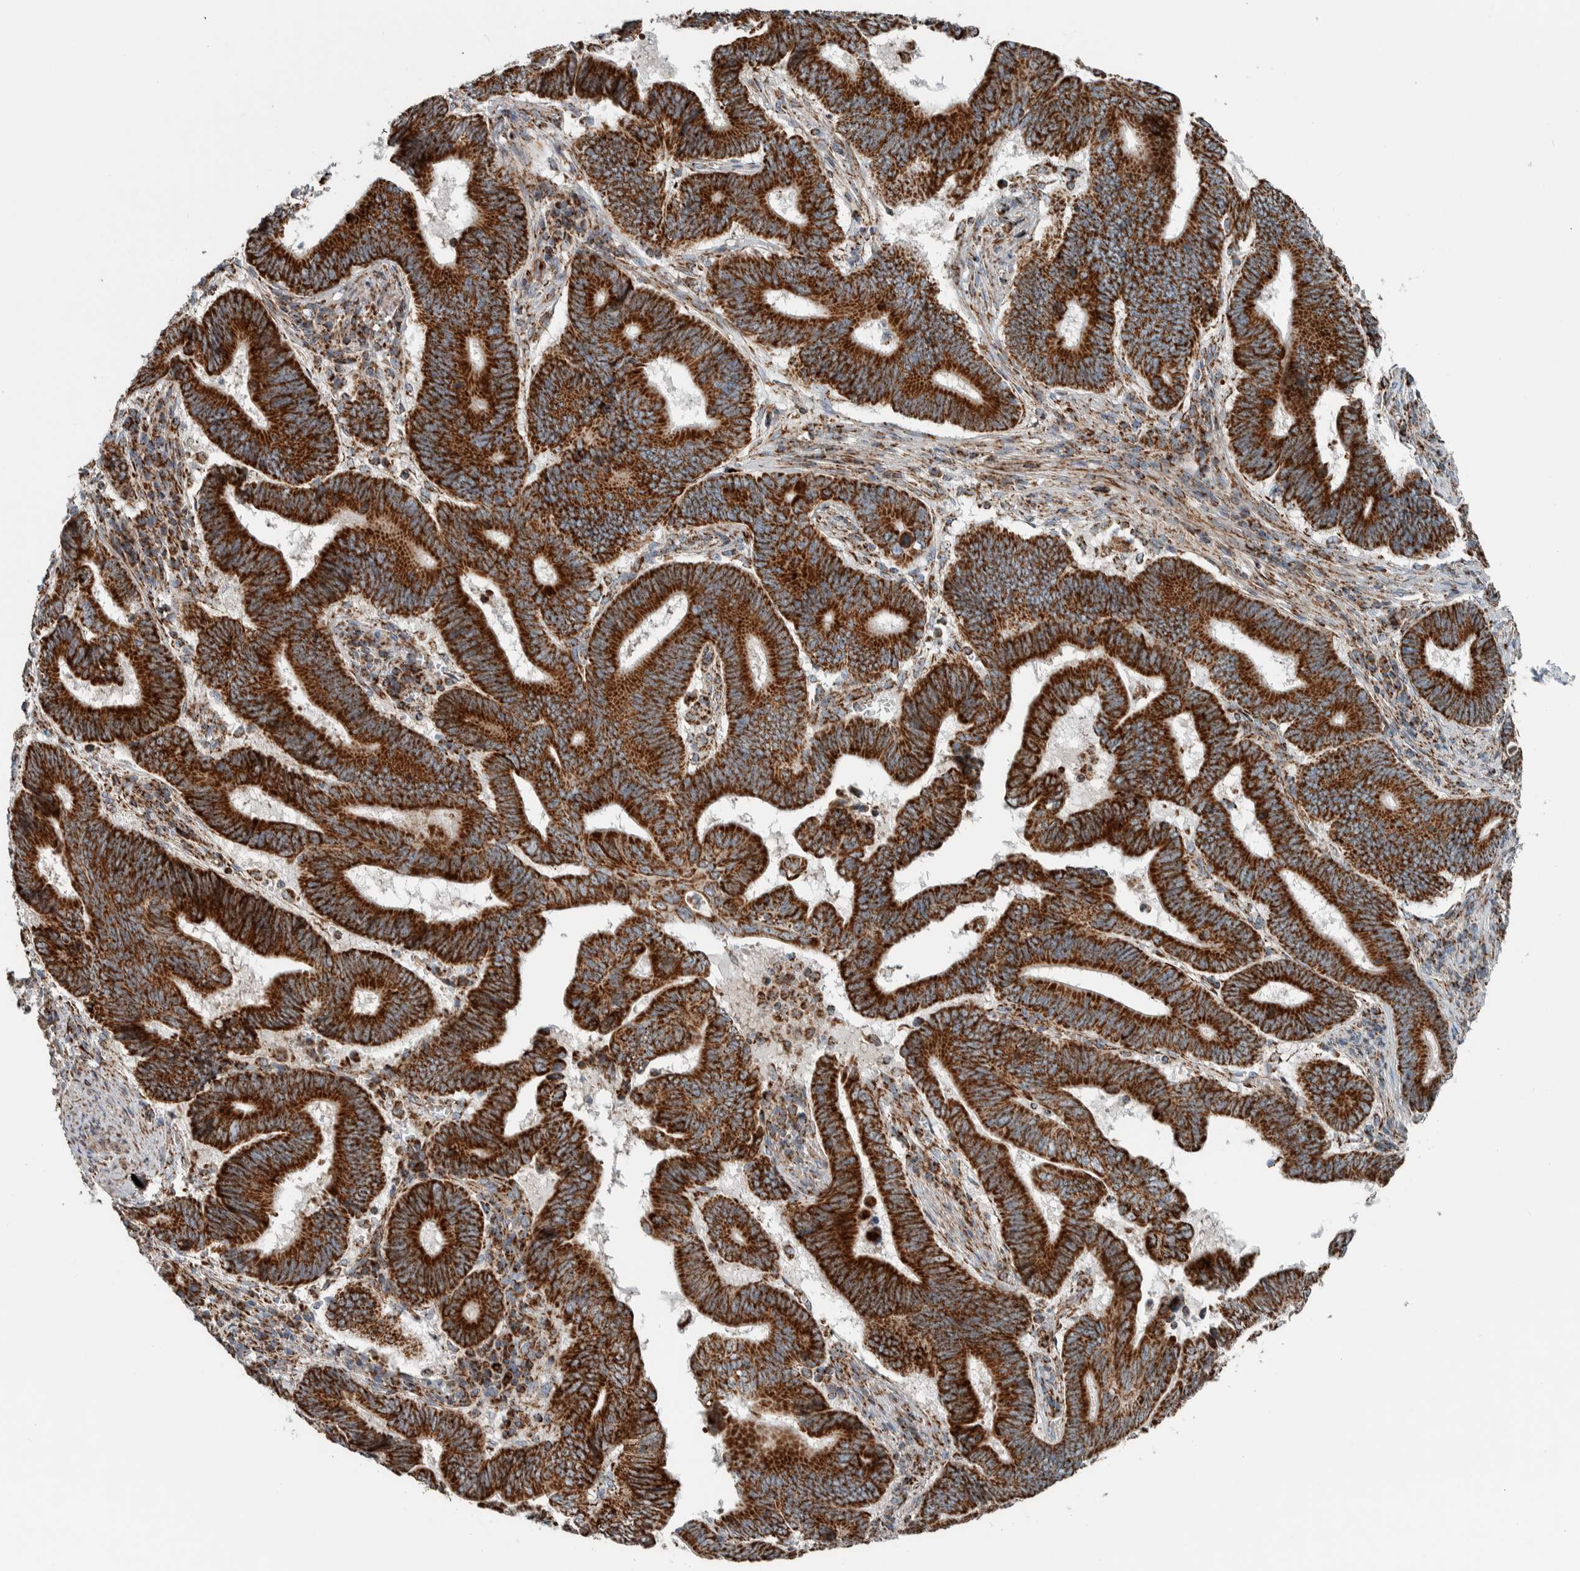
{"staining": {"intensity": "strong", "quantity": ">75%", "location": "cytoplasmic/membranous"}, "tissue": "pancreatic cancer", "cell_type": "Tumor cells", "image_type": "cancer", "snomed": [{"axis": "morphology", "description": "Adenocarcinoma, NOS"}, {"axis": "topography", "description": "Pancreas"}], "caption": "A high amount of strong cytoplasmic/membranous expression is present in approximately >75% of tumor cells in pancreatic cancer (adenocarcinoma) tissue.", "gene": "CNTROB", "patient": {"sex": "female", "age": 70}}